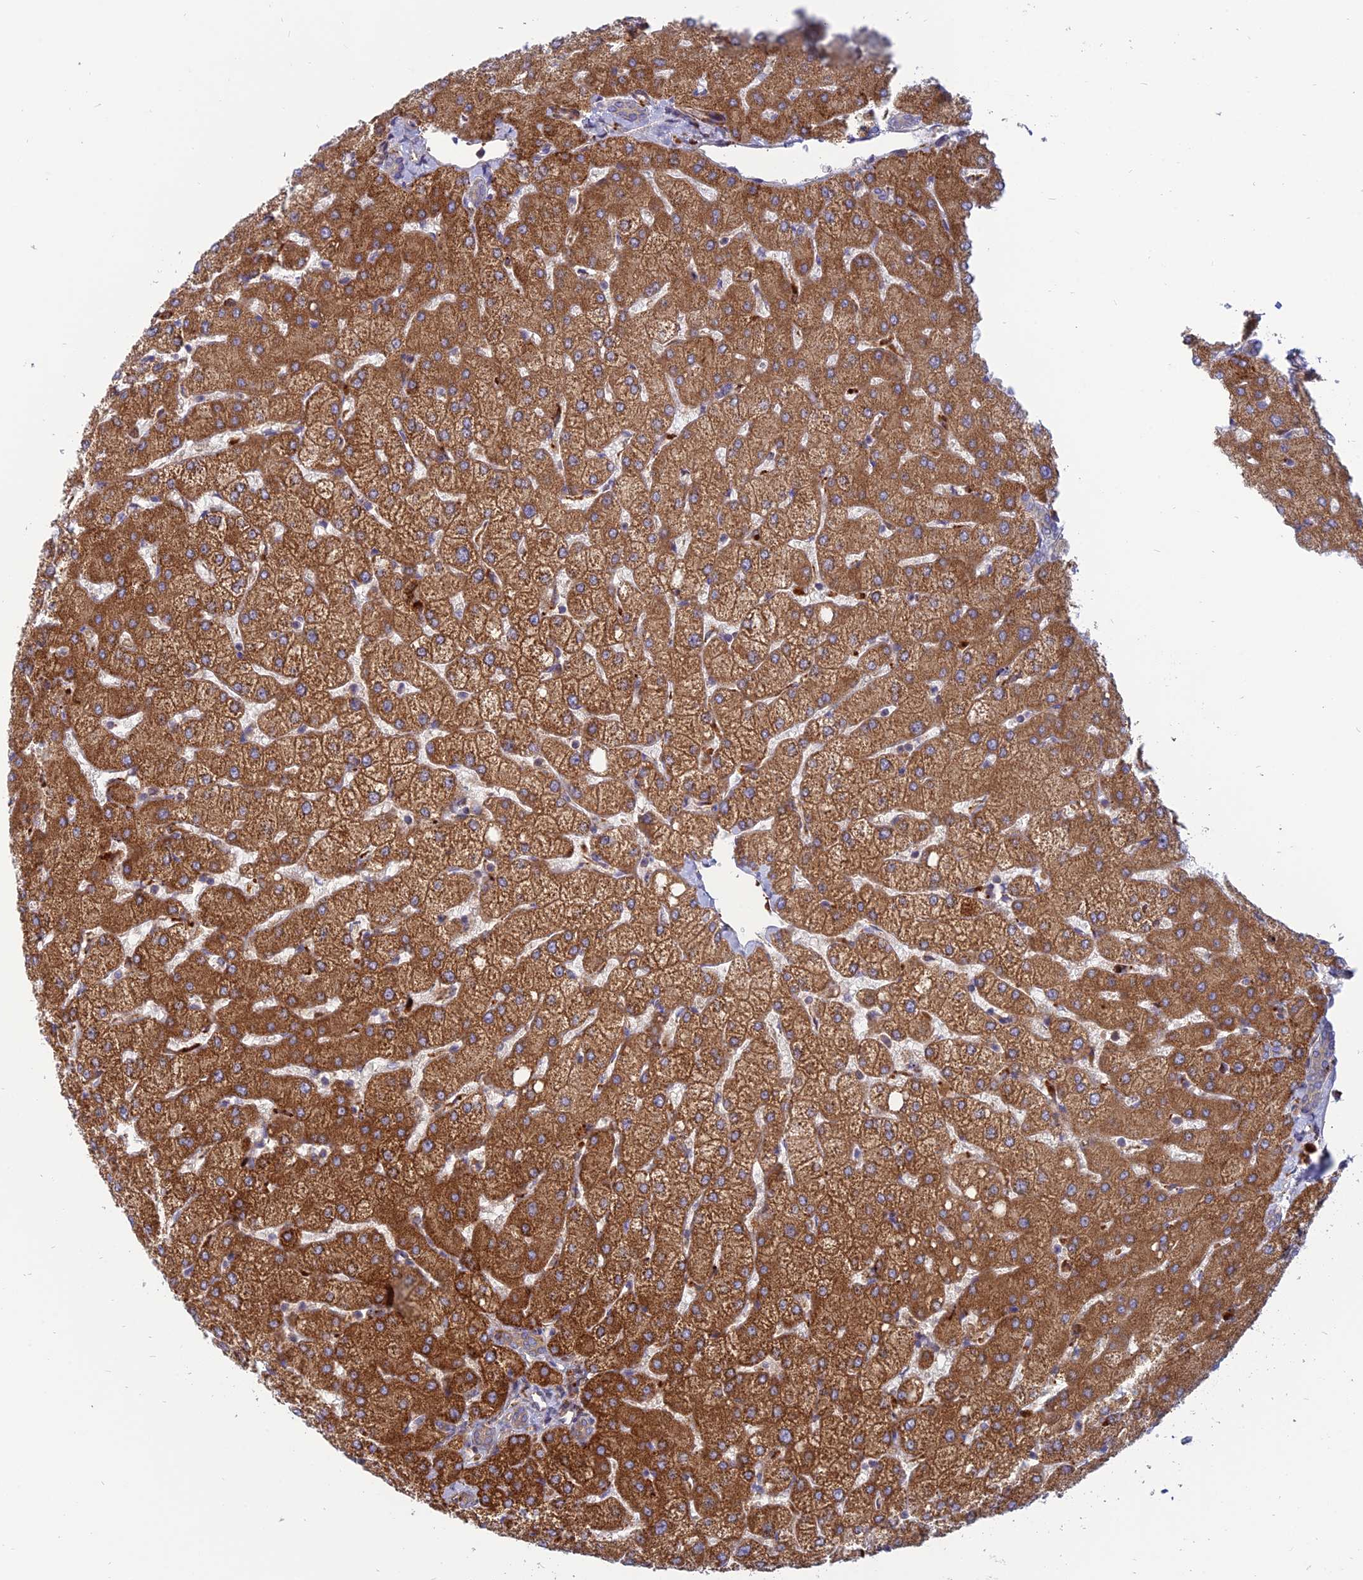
{"staining": {"intensity": "weak", "quantity": ">75%", "location": "cytoplasmic/membranous"}, "tissue": "liver", "cell_type": "Cholangiocytes", "image_type": "normal", "snomed": [{"axis": "morphology", "description": "Normal tissue, NOS"}, {"axis": "topography", "description": "Liver"}], "caption": "A brown stain labels weak cytoplasmic/membranous expression of a protein in cholangiocytes of normal human liver. (Brightfield microscopy of DAB IHC at high magnification).", "gene": "PHKA2", "patient": {"sex": "female", "age": 54}}